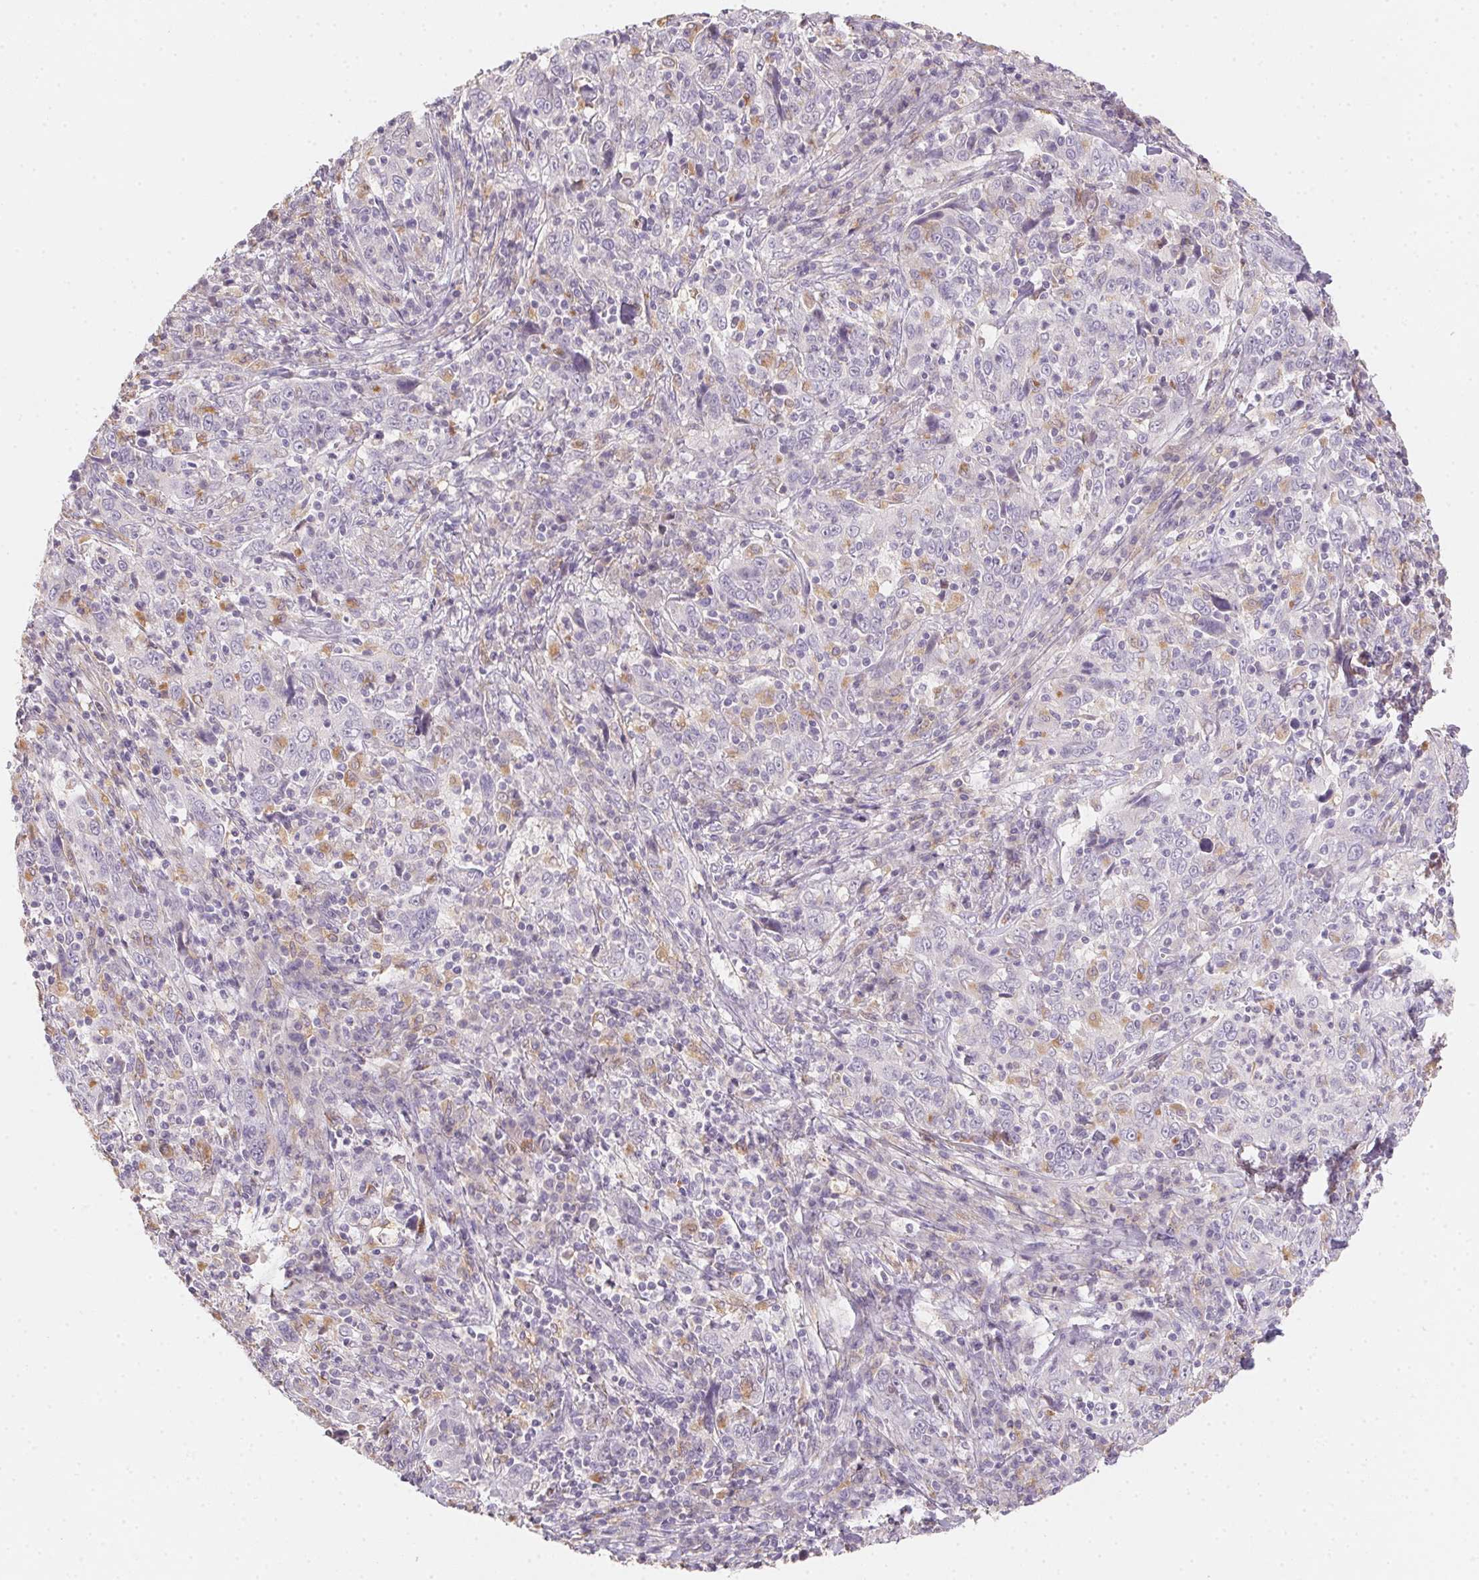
{"staining": {"intensity": "negative", "quantity": "none", "location": "none"}, "tissue": "cervical cancer", "cell_type": "Tumor cells", "image_type": "cancer", "snomed": [{"axis": "morphology", "description": "Squamous cell carcinoma, NOS"}, {"axis": "topography", "description": "Cervix"}], "caption": "A photomicrograph of human cervical cancer (squamous cell carcinoma) is negative for staining in tumor cells.", "gene": "SLC6A18", "patient": {"sex": "female", "age": 46}}